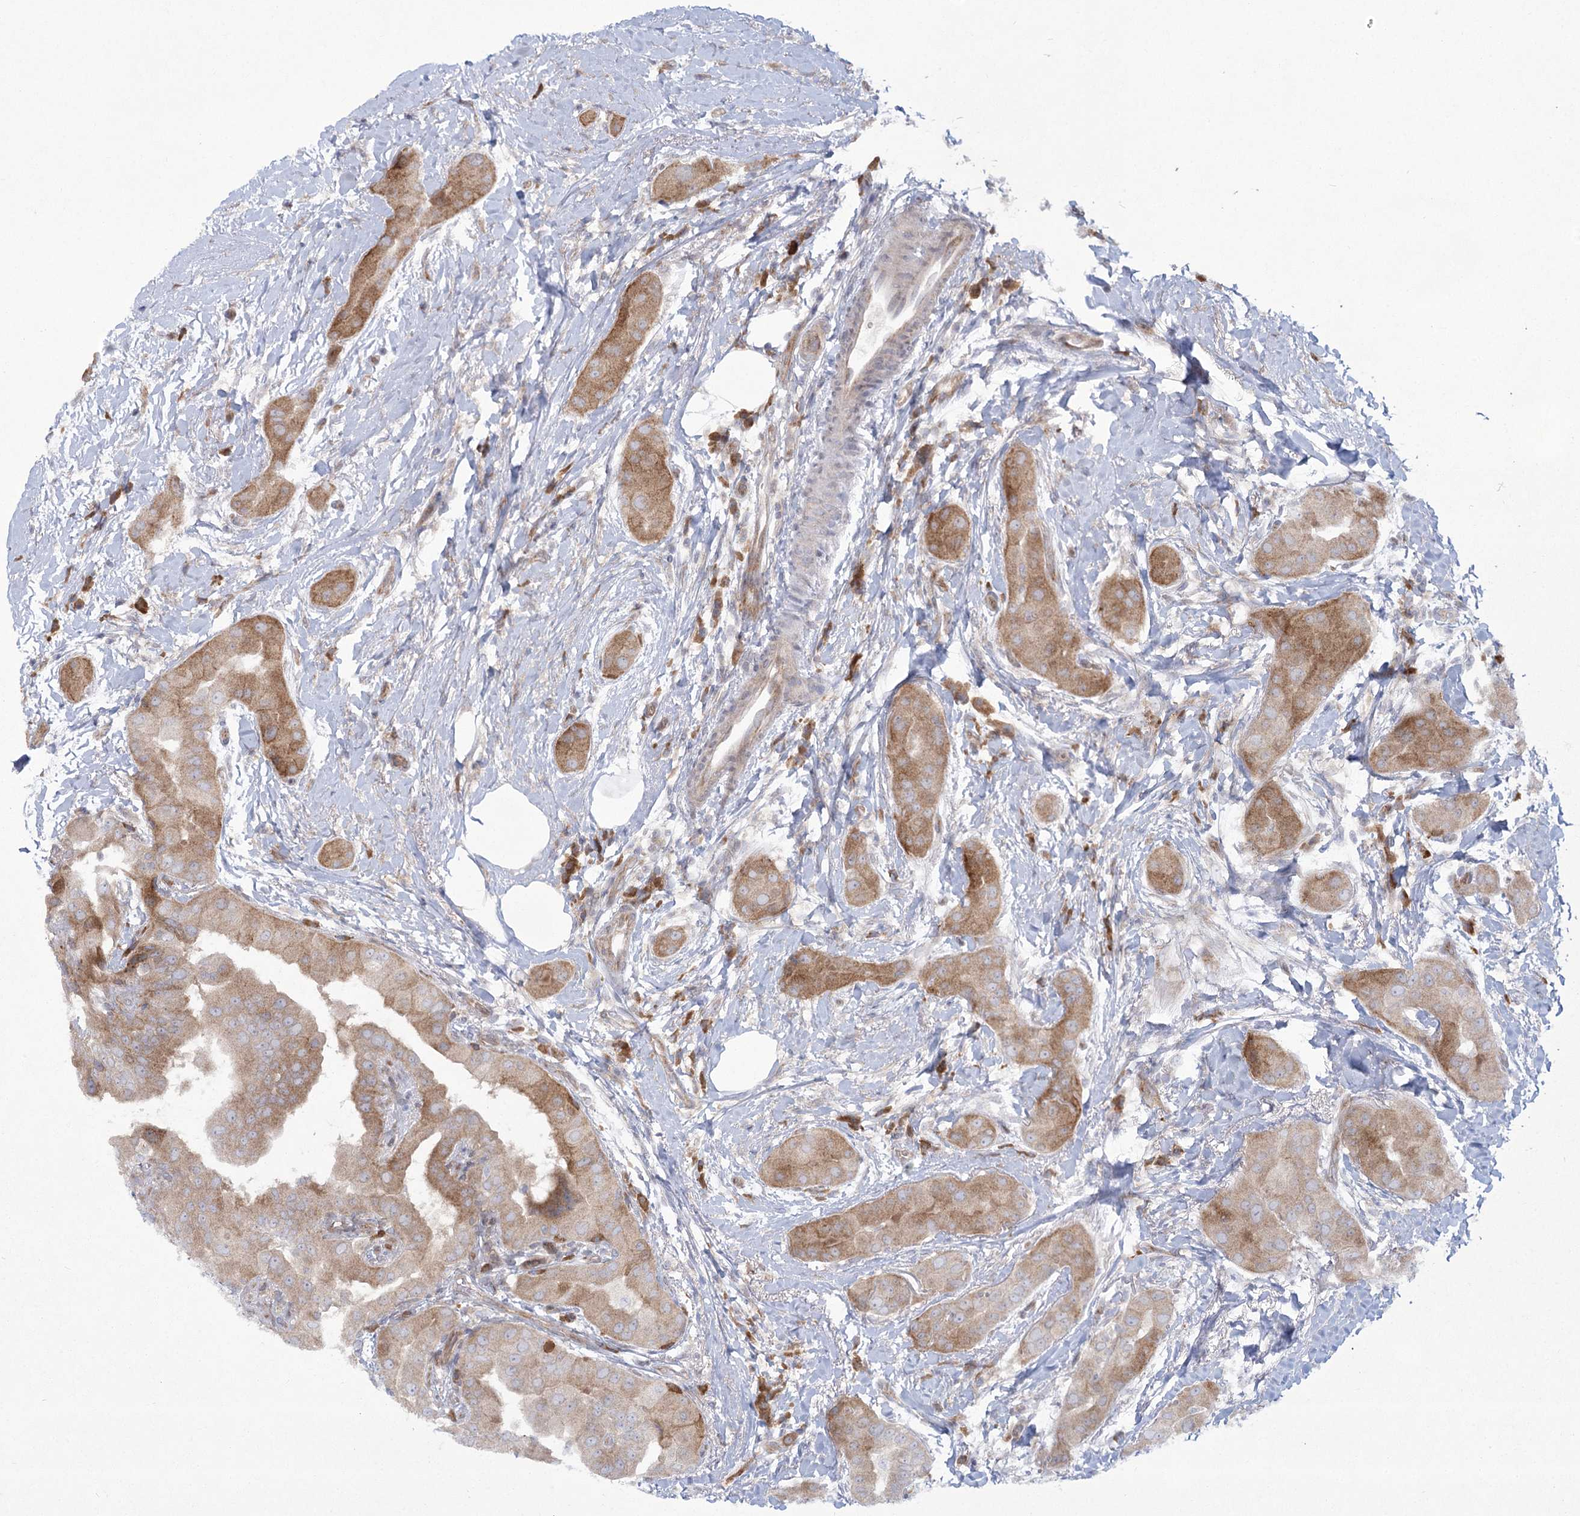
{"staining": {"intensity": "moderate", "quantity": ">75%", "location": "cytoplasmic/membranous"}, "tissue": "thyroid cancer", "cell_type": "Tumor cells", "image_type": "cancer", "snomed": [{"axis": "morphology", "description": "Papillary adenocarcinoma, NOS"}, {"axis": "topography", "description": "Thyroid gland"}], "caption": "Thyroid papillary adenocarcinoma stained with a protein marker demonstrates moderate staining in tumor cells.", "gene": "CAMTA1", "patient": {"sex": "male", "age": 33}}